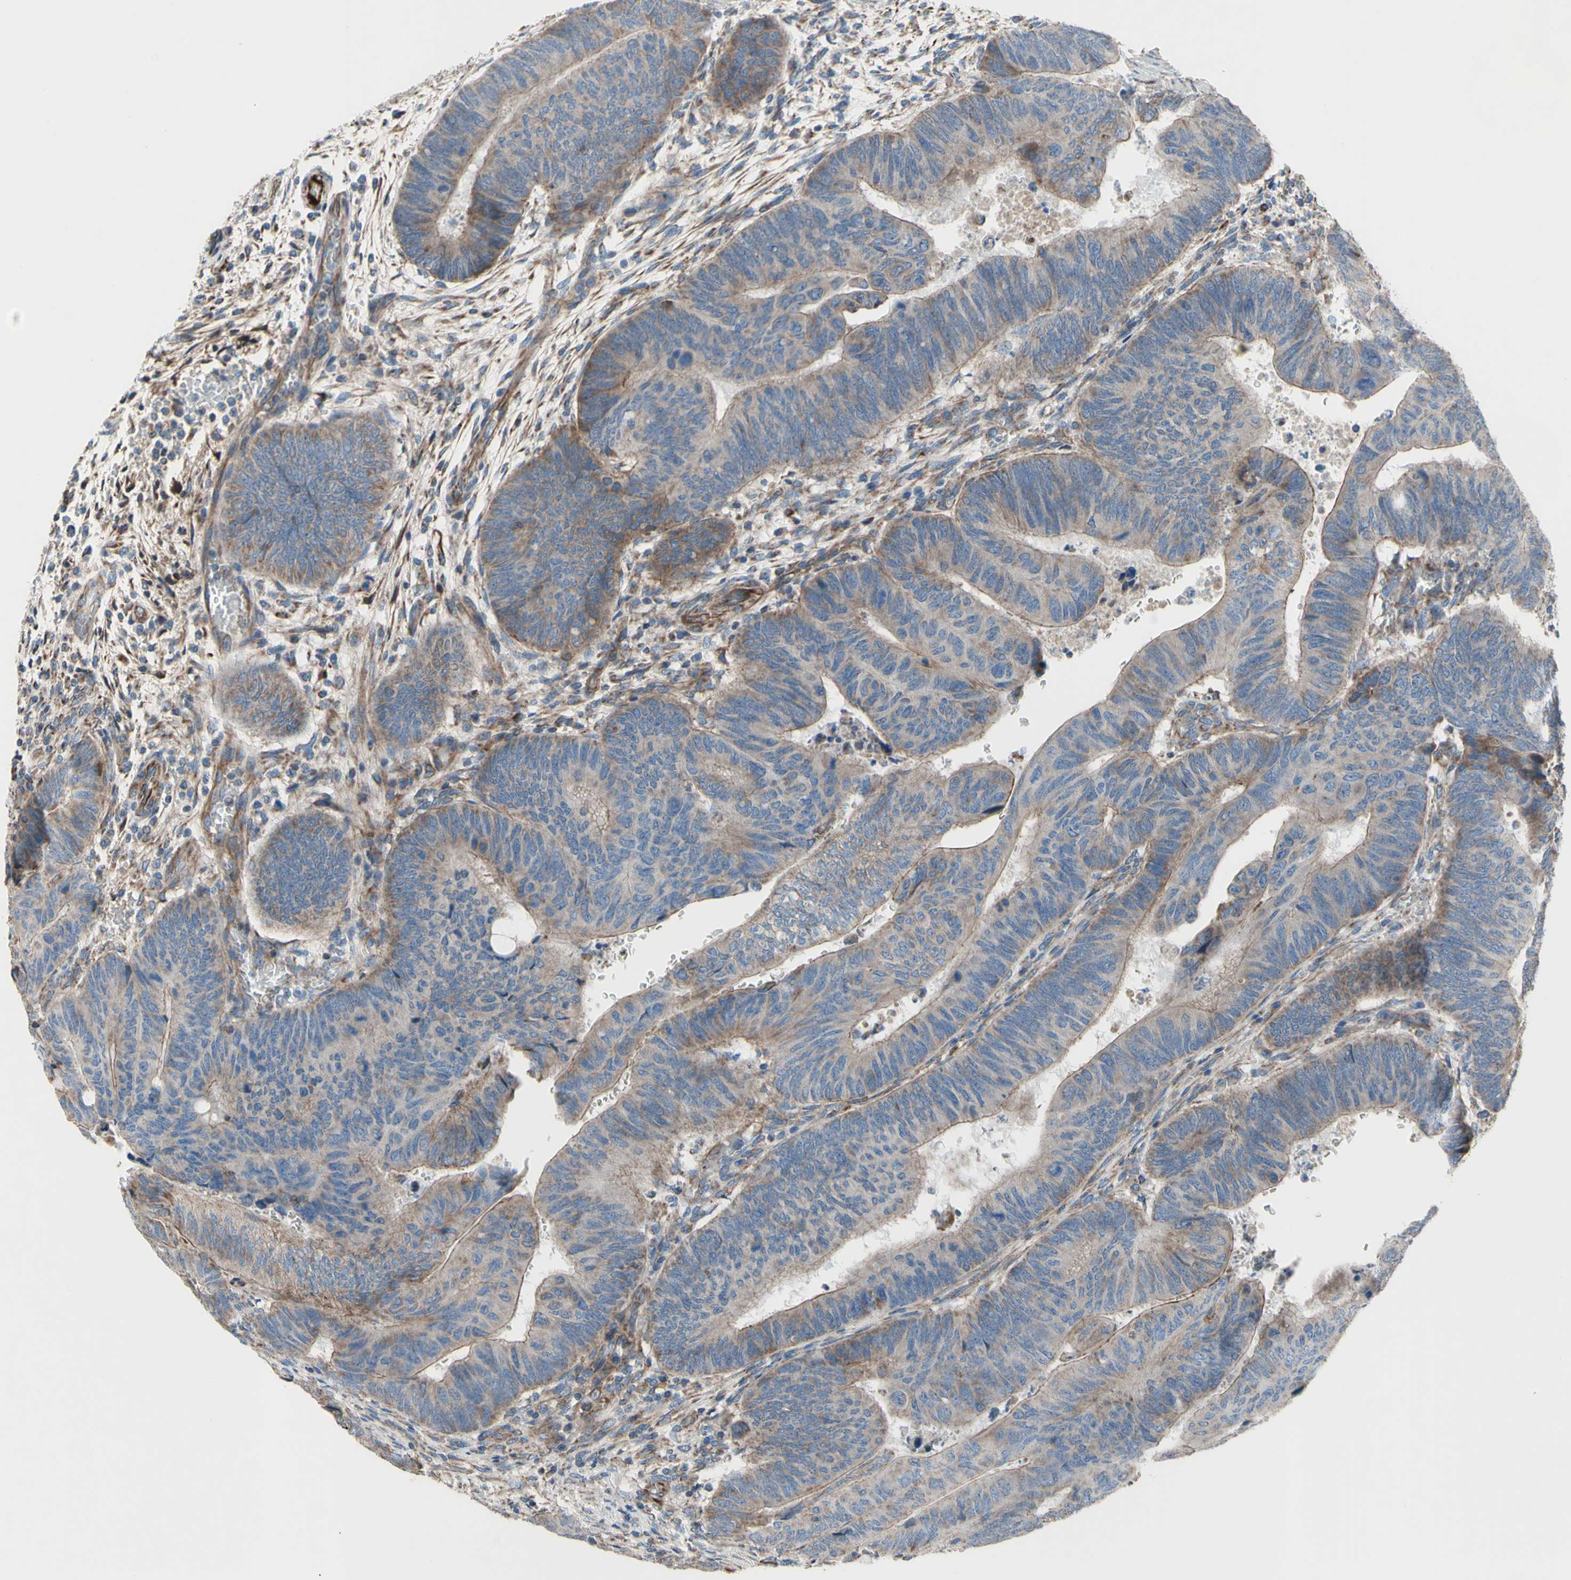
{"staining": {"intensity": "weak", "quantity": ">75%", "location": "cytoplasmic/membranous"}, "tissue": "colorectal cancer", "cell_type": "Tumor cells", "image_type": "cancer", "snomed": [{"axis": "morphology", "description": "Normal tissue, NOS"}, {"axis": "morphology", "description": "Adenocarcinoma, NOS"}, {"axis": "topography", "description": "Rectum"}, {"axis": "topography", "description": "Peripheral nerve tissue"}], "caption": "Immunohistochemical staining of human colorectal cancer shows weak cytoplasmic/membranous protein expression in approximately >75% of tumor cells.", "gene": "EMC7", "patient": {"sex": "male", "age": 92}}